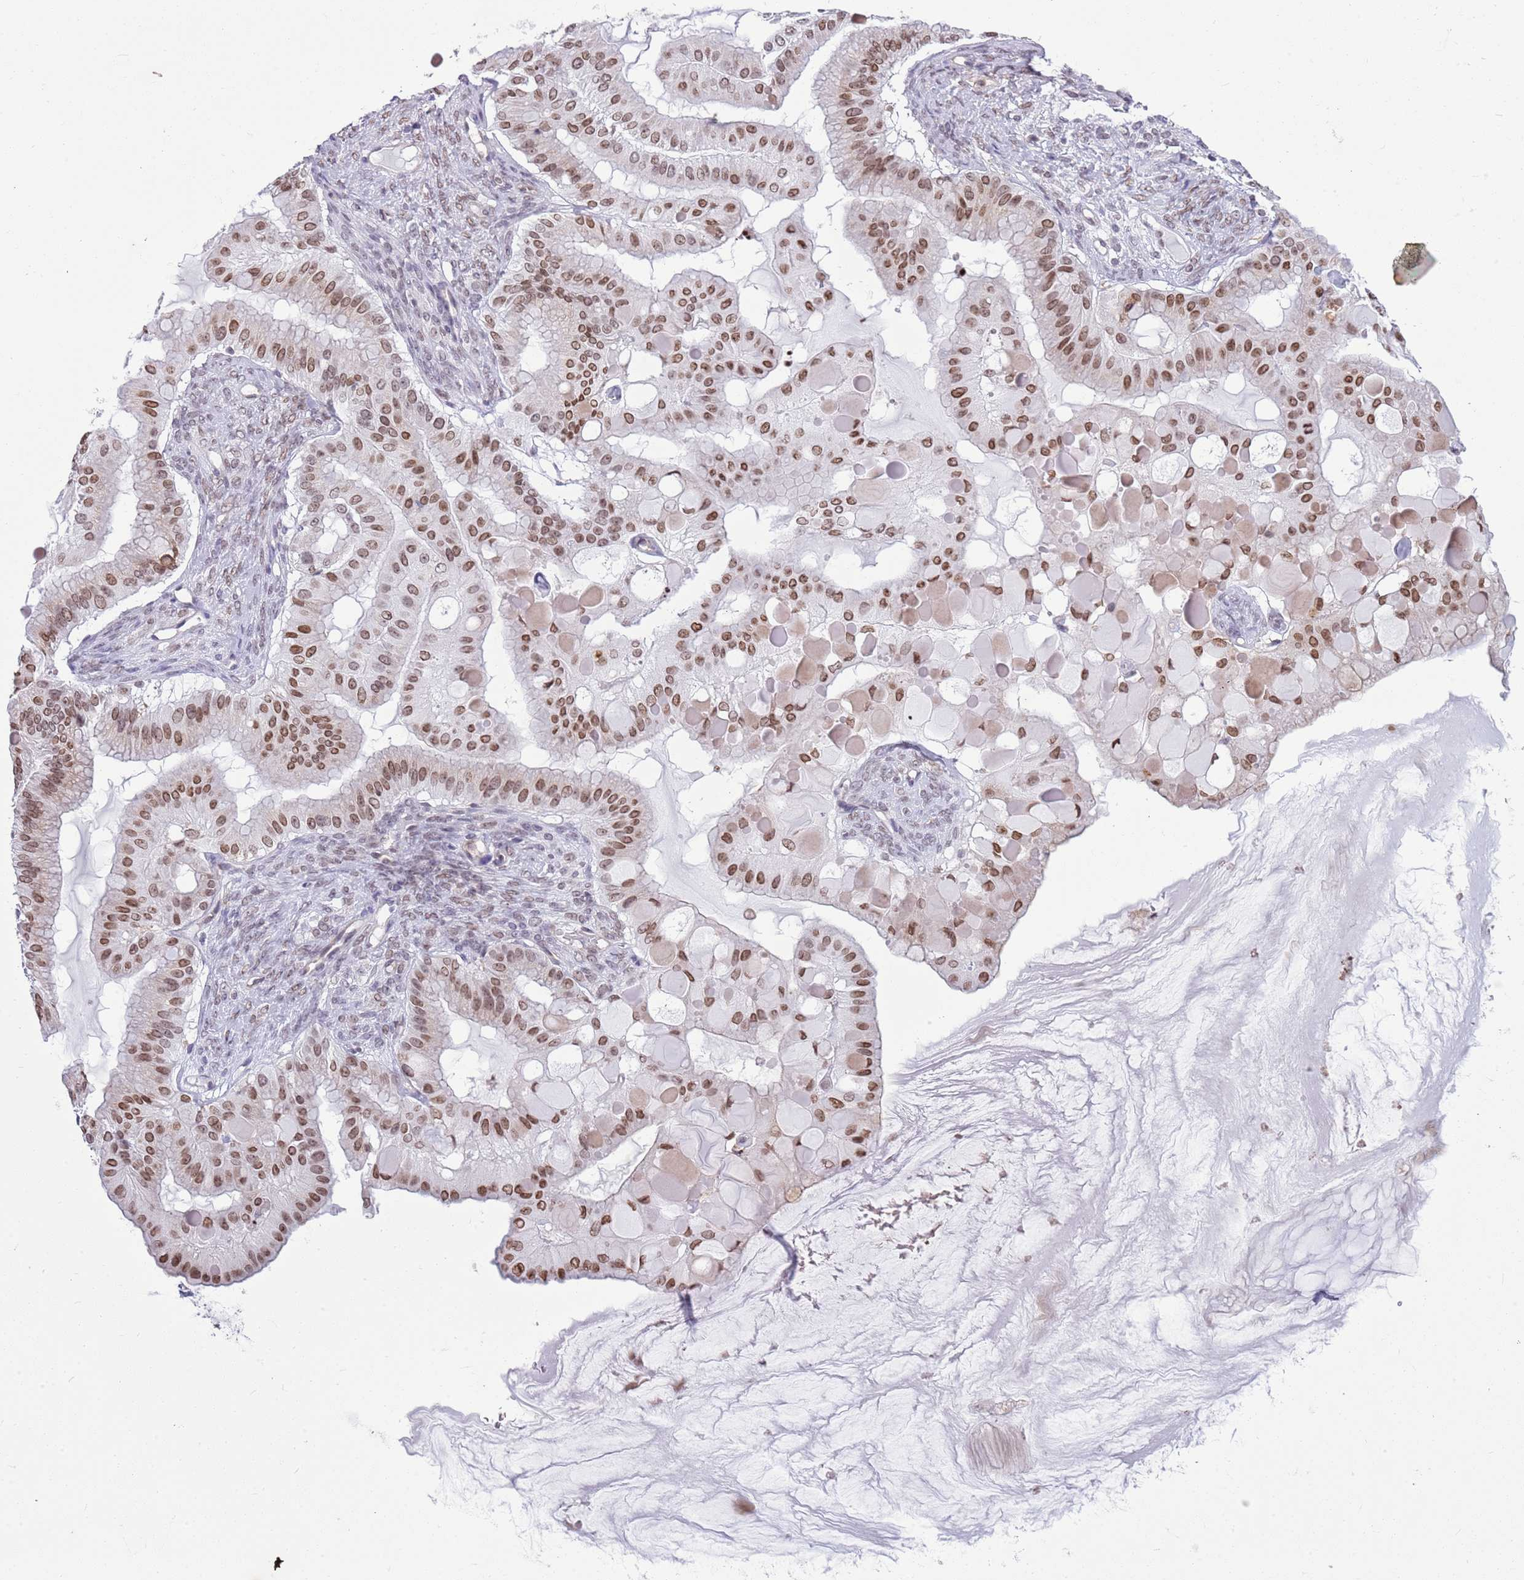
{"staining": {"intensity": "moderate", "quantity": ">75%", "location": "nuclear"}, "tissue": "ovarian cancer", "cell_type": "Tumor cells", "image_type": "cancer", "snomed": [{"axis": "morphology", "description": "Cystadenocarcinoma, mucinous, NOS"}, {"axis": "topography", "description": "Ovary"}], "caption": "Ovarian cancer stained with a protein marker demonstrates moderate staining in tumor cells.", "gene": "DHX32", "patient": {"sex": "female", "age": 61}}